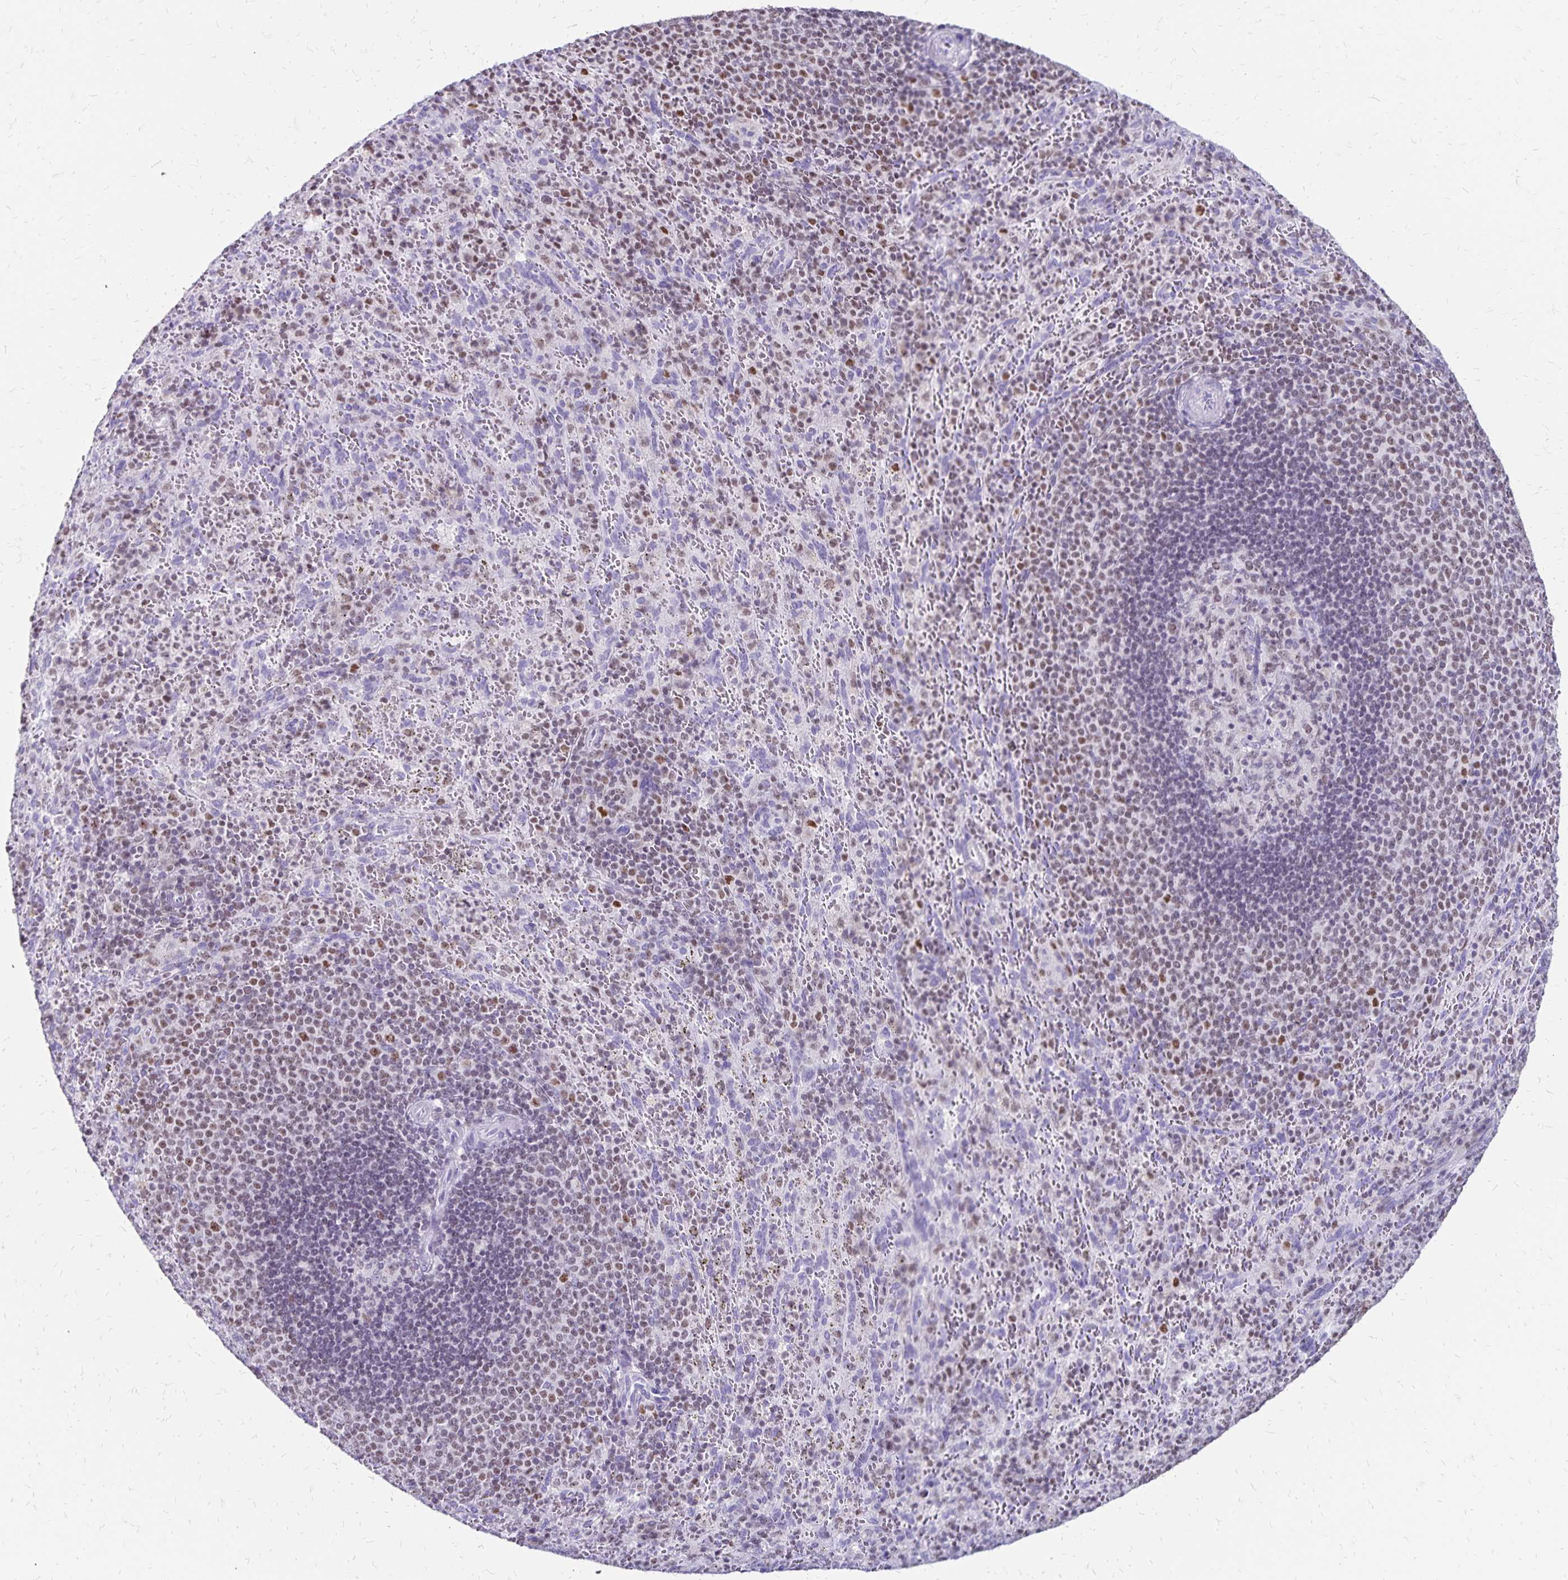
{"staining": {"intensity": "moderate", "quantity": "<25%", "location": "nuclear"}, "tissue": "spleen", "cell_type": "Cells in red pulp", "image_type": "normal", "snomed": [{"axis": "morphology", "description": "Normal tissue, NOS"}, {"axis": "topography", "description": "Spleen"}], "caption": "Cells in red pulp reveal low levels of moderate nuclear staining in approximately <25% of cells in unremarkable human spleen.", "gene": "IKZF1", "patient": {"sex": "male", "age": 57}}